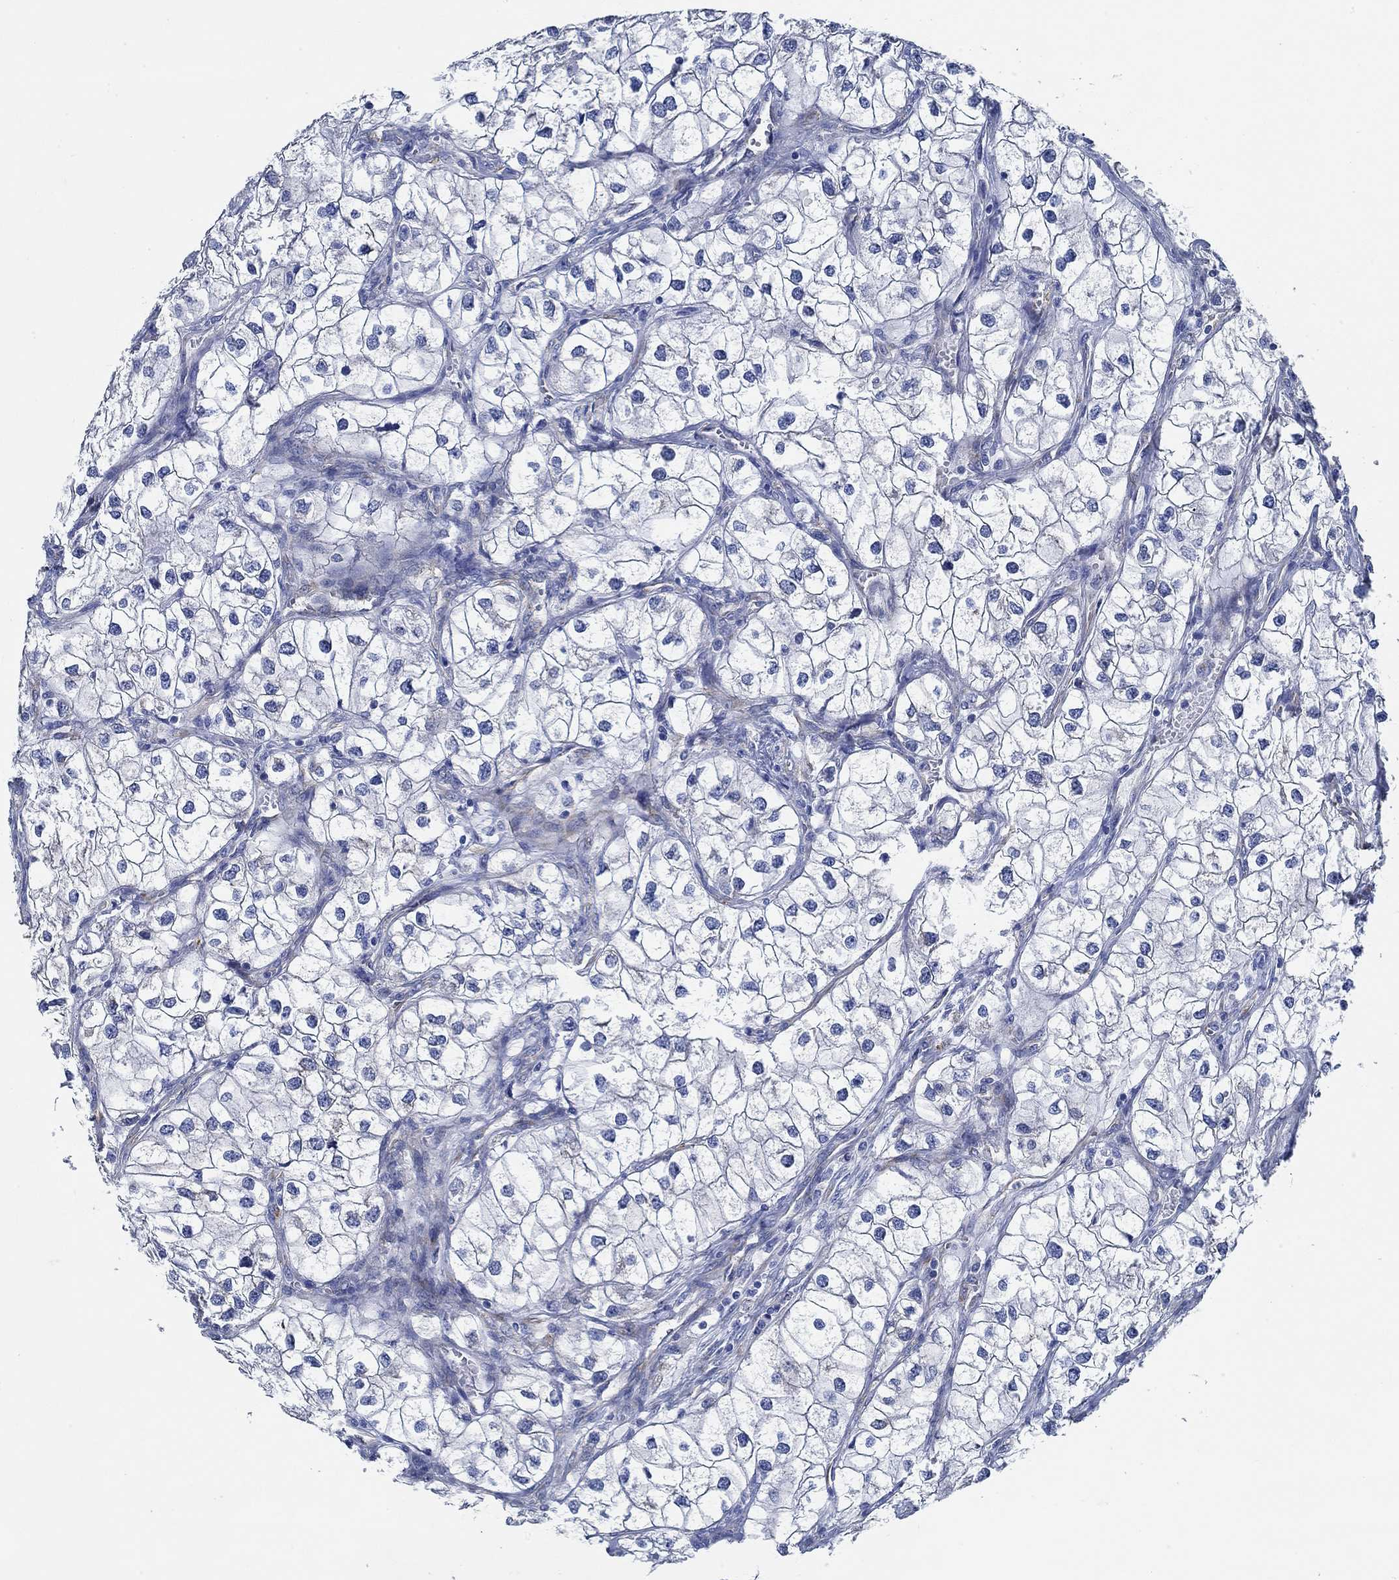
{"staining": {"intensity": "negative", "quantity": "none", "location": "none"}, "tissue": "renal cancer", "cell_type": "Tumor cells", "image_type": "cancer", "snomed": [{"axis": "morphology", "description": "Adenocarcinoma, NOS"}, {"axis": "topography", "description": "Kidney"}], "caption": "The histopathology image shows no staining of tumor cells in renal adenocarcinoma. (DAB IHC, high magnification).", "gene": "HECW2", "patient": {"sex": "male", "age": 59}}